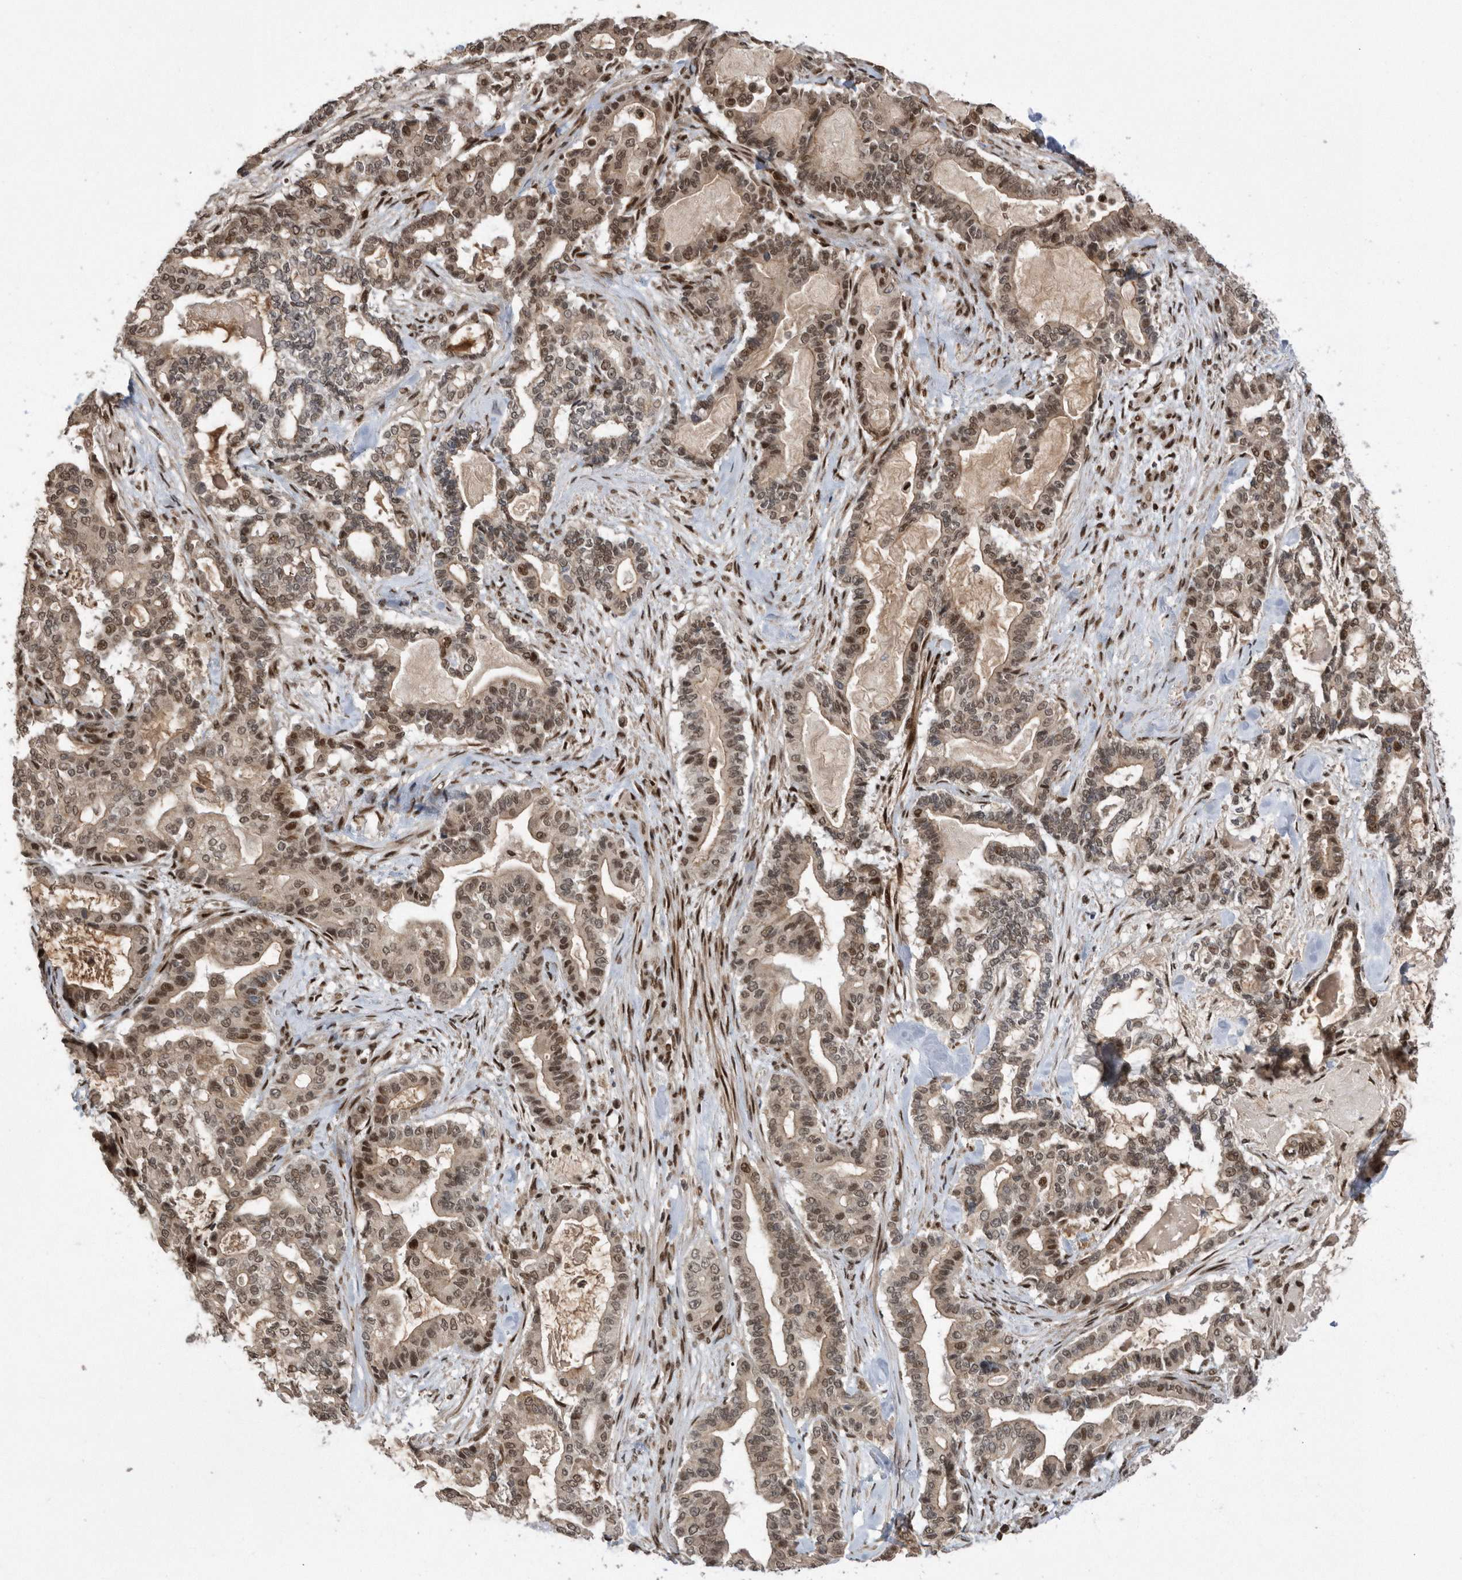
{"staining": {"intensity": "moderate", "quantity": ">75%", "location": "cytoplasmic/membranous,nuclear"}, "tissue": "pancreatic cancer", "cell_type": "Tumor cells", "image_type": "cancer", "snomed": [{"axis": "morphology", "description": "Adenocarcinoma, NOS"}, {"axis": "topography", "description": "Pancreas"}], "caption": "Pancreatic cancer (adenocarcinoma) stained for a protein (brown) shows moderate cytoplasmic/membranous and nuclear positive positivity in about >75% of tumor cells.", "gene": "TDRD3", "patient": {"sex": "male", "age": 63}}